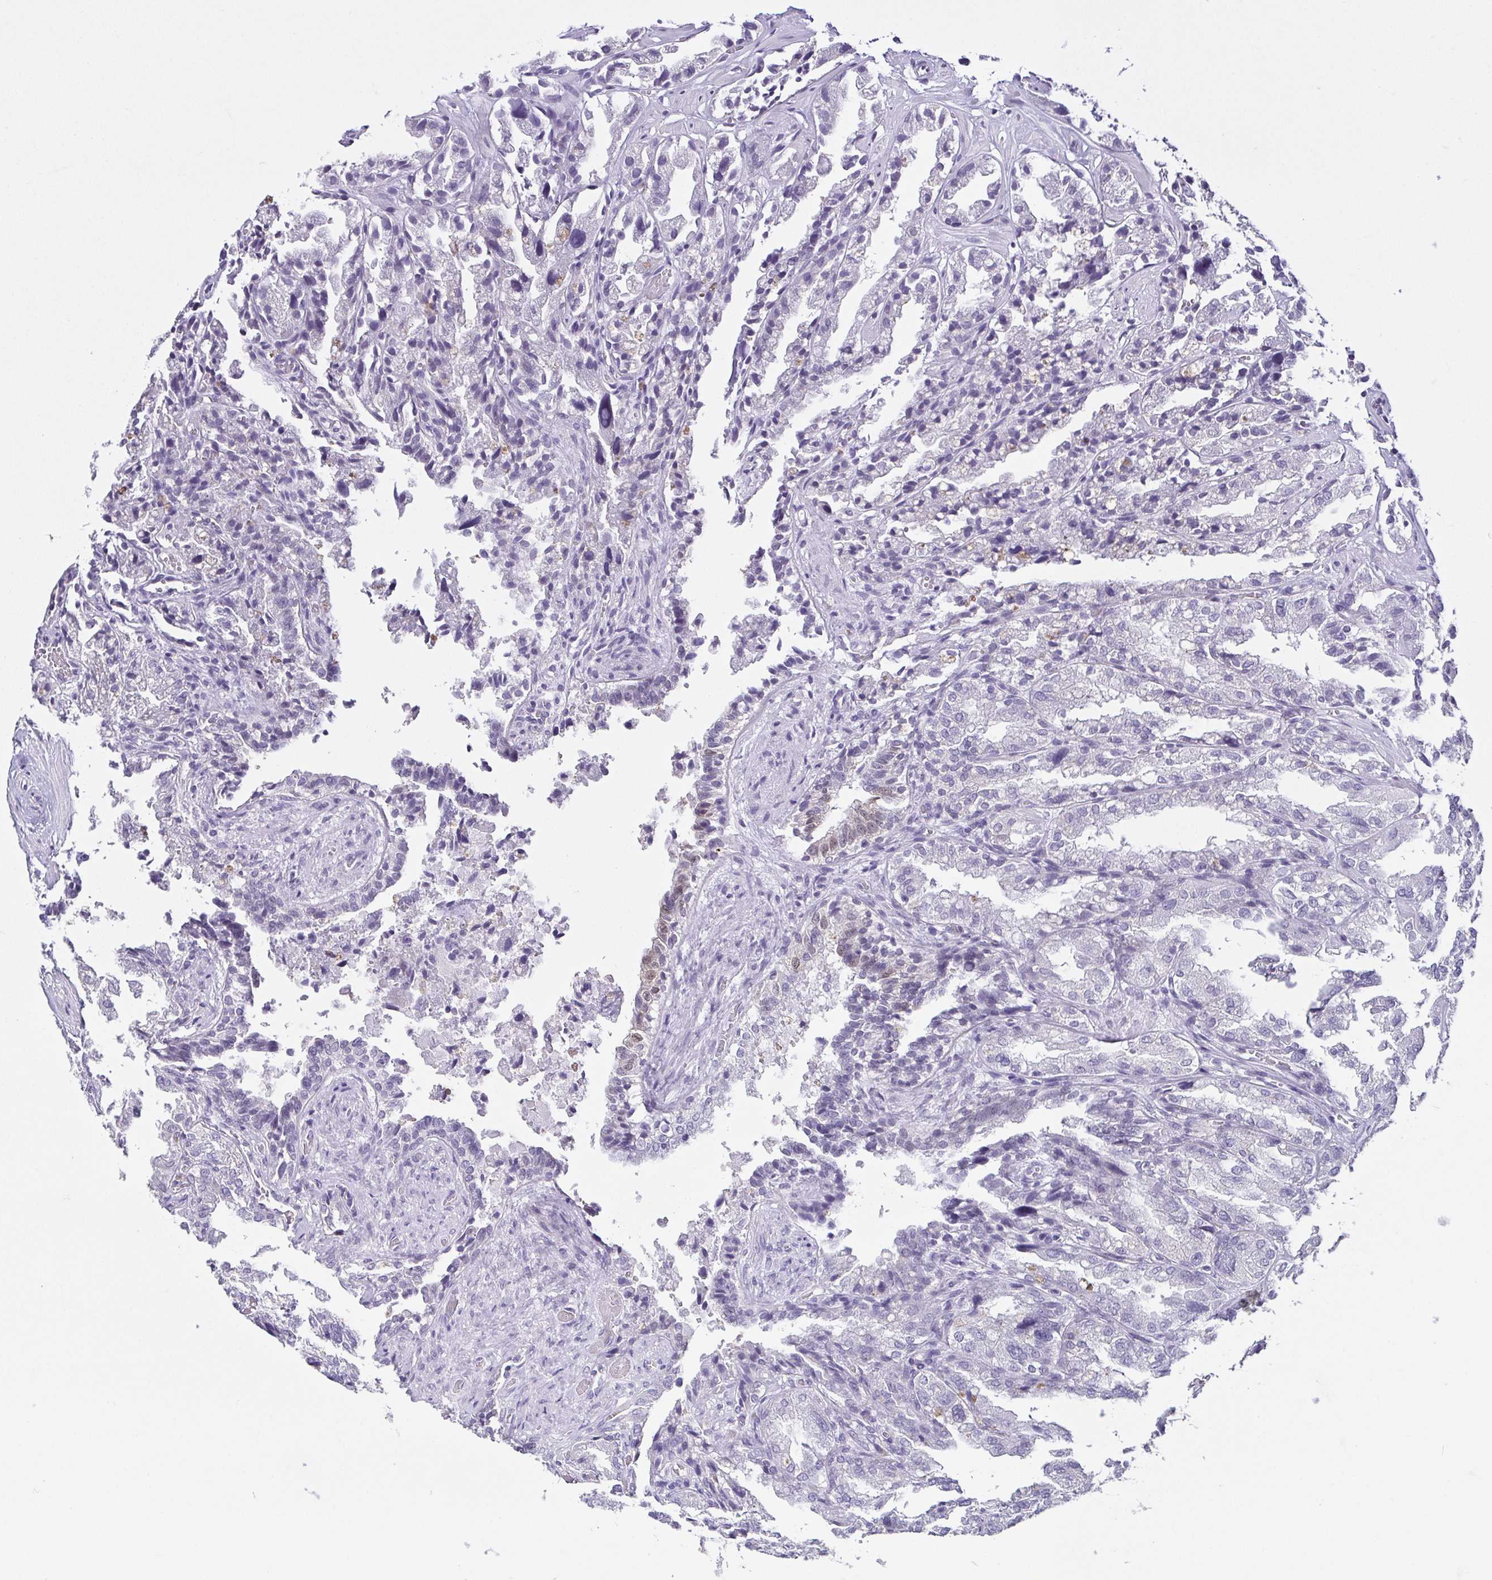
{"staining": {"intensity": "weak", "quantity": "<25%", "location": "cytoplasmic/membranous"}, "tissue": "seminal vesicle", "cell_type": "Glandular cells", "image_type": "normal", "snomed": [{"axis": "morphology", "description": "Normal tissue, NOS"}, {"axis": "topography", "description": "Seminal veicle"}], "caption": "Immunohistochemical staining of benign human seminal vesicle demonstrates no significant staining in glandular cells. The staining is performed using DAB (3,3'-diaminobenzidine) brown chromogen with nuclei counter-stained in using hematoxylin.", "gene": "RBM3", "patient": {"sex": "male", "age": 57}}